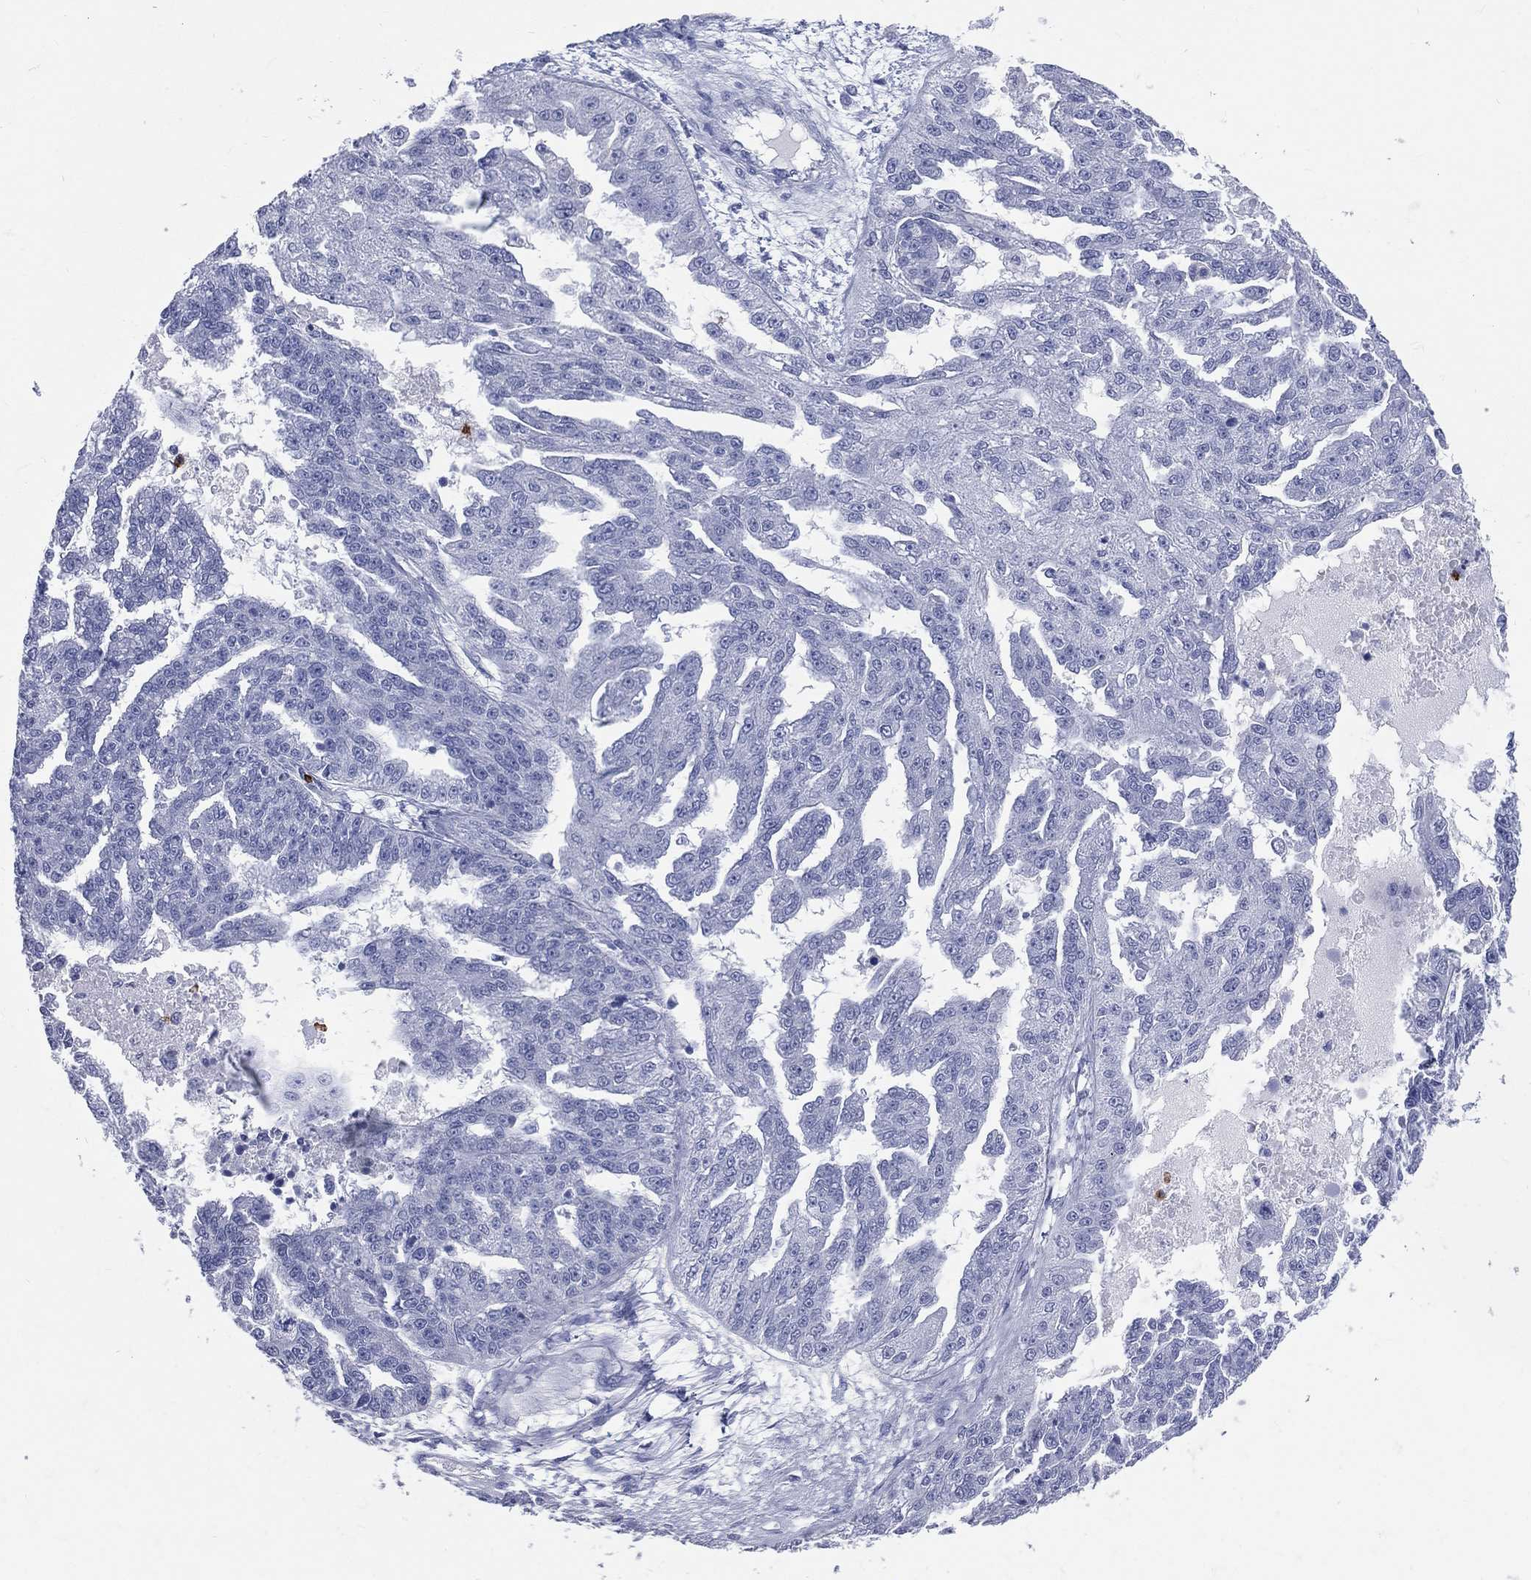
{"staining": {"intensity": "negative", "quantity": "none", "location": "none"}, "tissue": "ovarian cancer", "cell_type": "Tumor cells", "image_type": "cancer", "snomed": [{"axis": "morphology", "description": "Cystadenocarcinoma, serous, NOS"}, {"axis": "topography", "description": "Ovary"}], "caption": "The IHC micrograph has no significant staining in tumor cells of ovarian cancer tissue. The staining was performed using DAB to visualize the protein expression in brown, while the nuclei were stained in blue with hematoxylin (Magnification: 20x).", "gene": "PGLYRP1", "patient": {"sex": "female", "age": 58}}